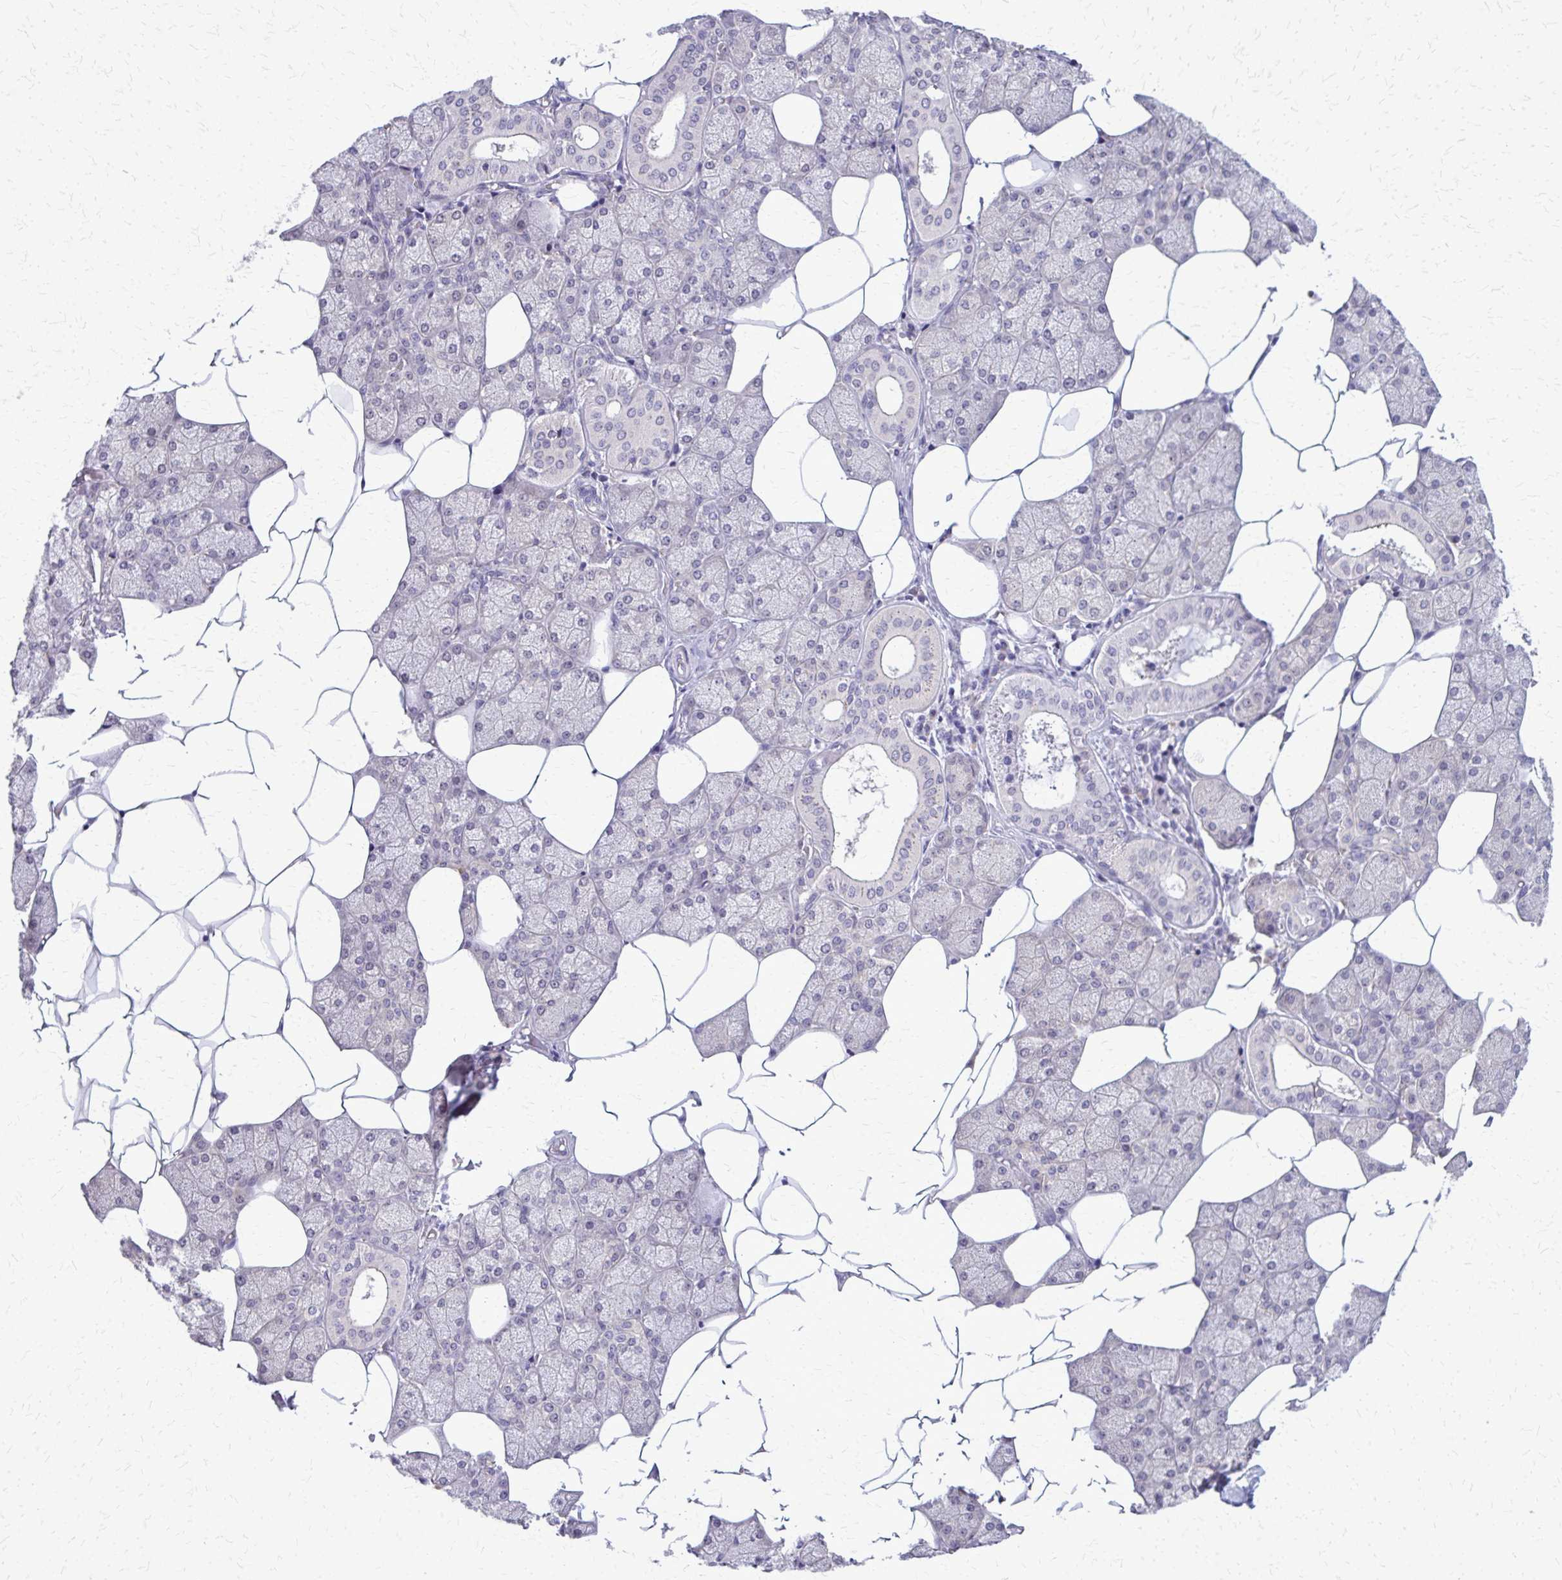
{"staining": {"intensity": "negative", "quantity": "none", "location": "none"}, "tissue": "salivary gland", "cell_type": "Glandular cells", "image_type": "normal", "snomed": [{"axis": "morphology", "description": "Normal tissue, NOS"}, {"axis": "topography", "description": "Salivary gland"}], "caption": "Immunohistochemistry micrograph of benign human salivary gland stained for a protein (brown), which exhibits no staining in glandular cells.", "gene": "PLCB1", "patient": {"sex": "female", "age": 43}}